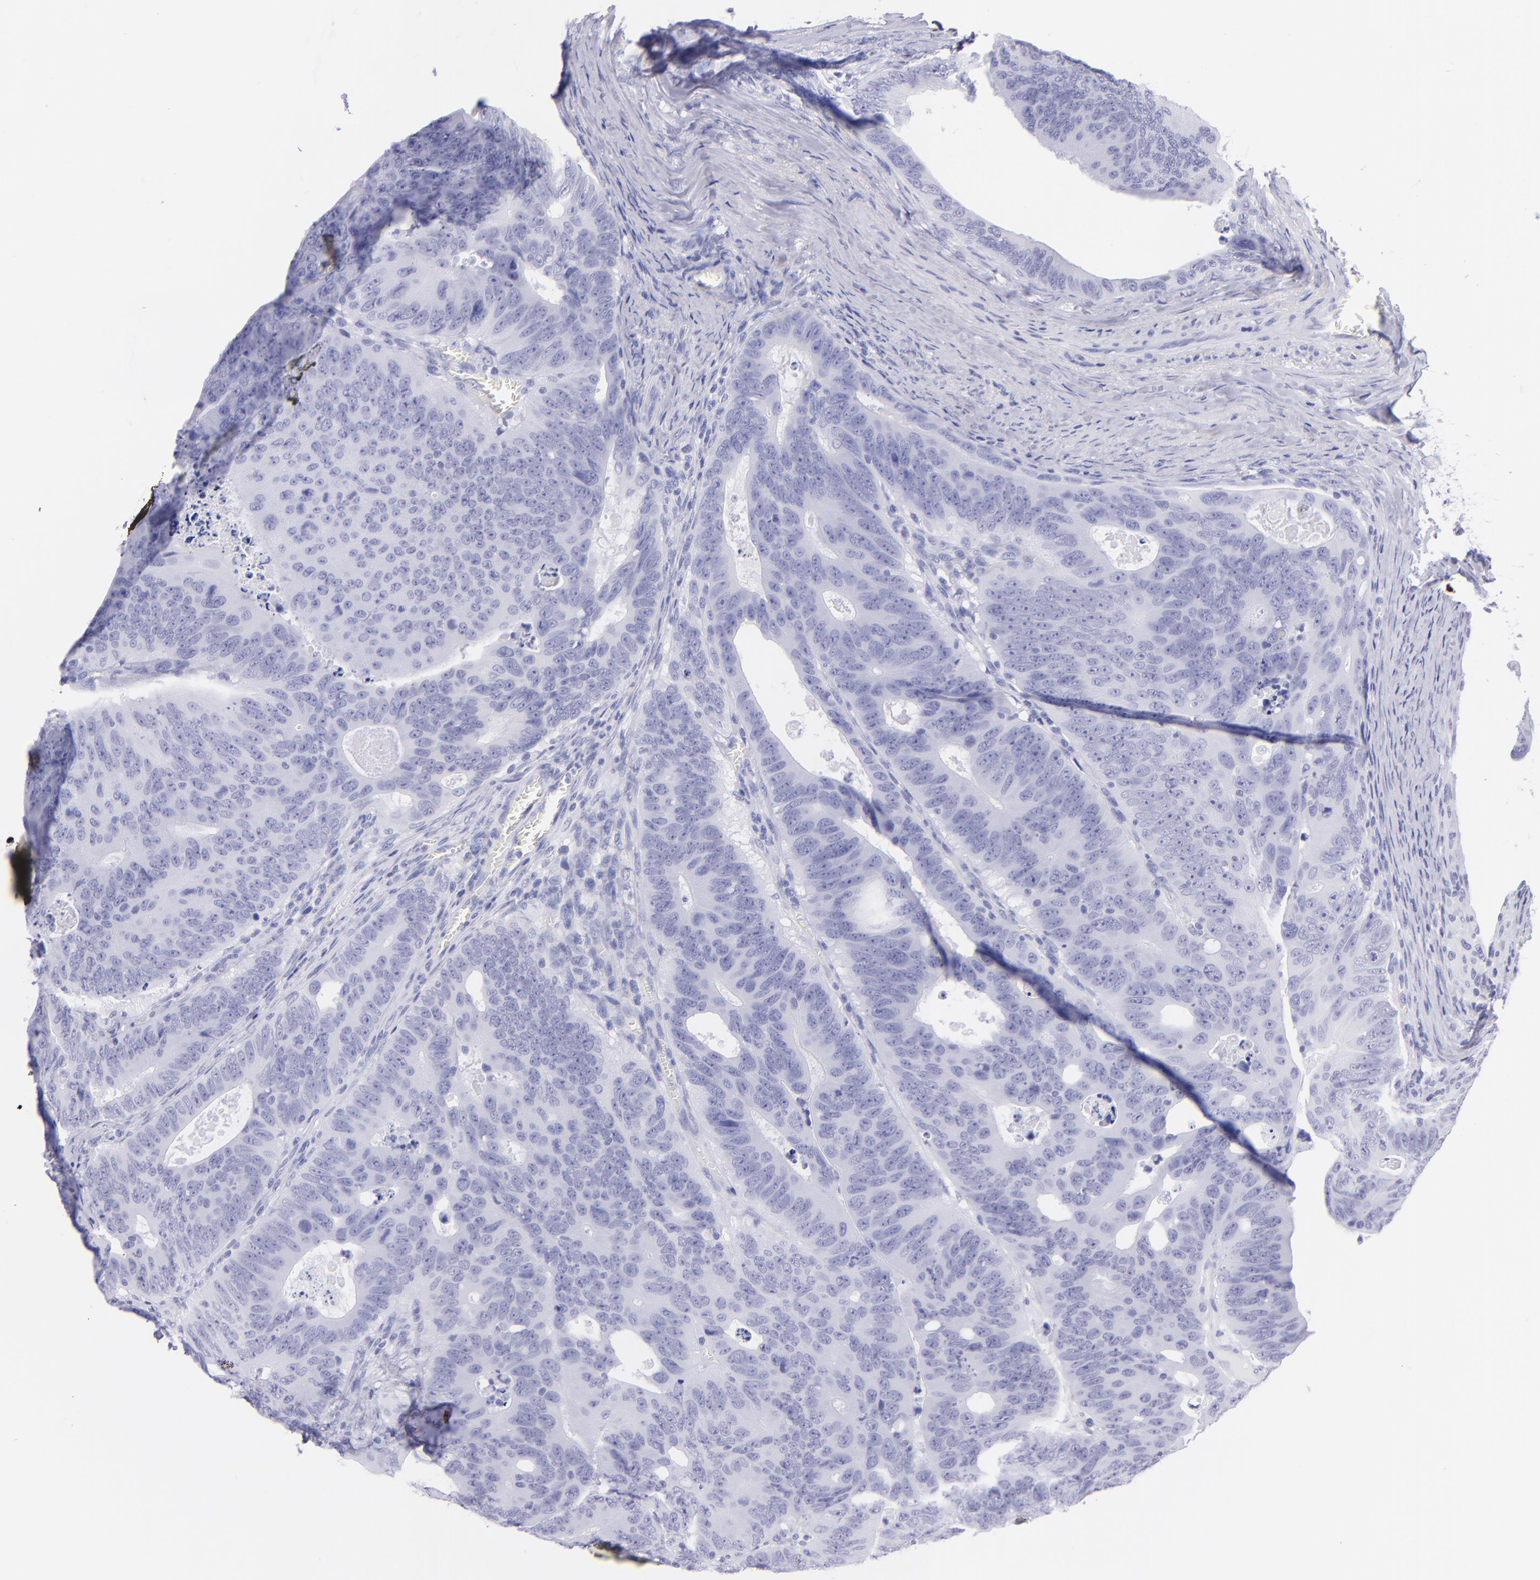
{"staining": {"intensity": "negative", "quantity": "none", "location": "none"}, "tissue": "colorectal cancer", "cell_type": "Tumor cells", "image_type": "cancer", "snomed": [{"axis": "morphology", "description": "Adenocarcinoma, NOS"}, {"axis": "topography", "description": "Colon"}], "caption": "A high-resolution micrograph shows immunohistochemistry staining of colorectal adenocarcinoma, which displays no significant expression in tumor cells. (DAB (3,3'-diaminobenzidine) immunohistochemistry with hematoxylin counter stain).", "gene": "PIP", "patient": {"sex": "female", "age": 55}}